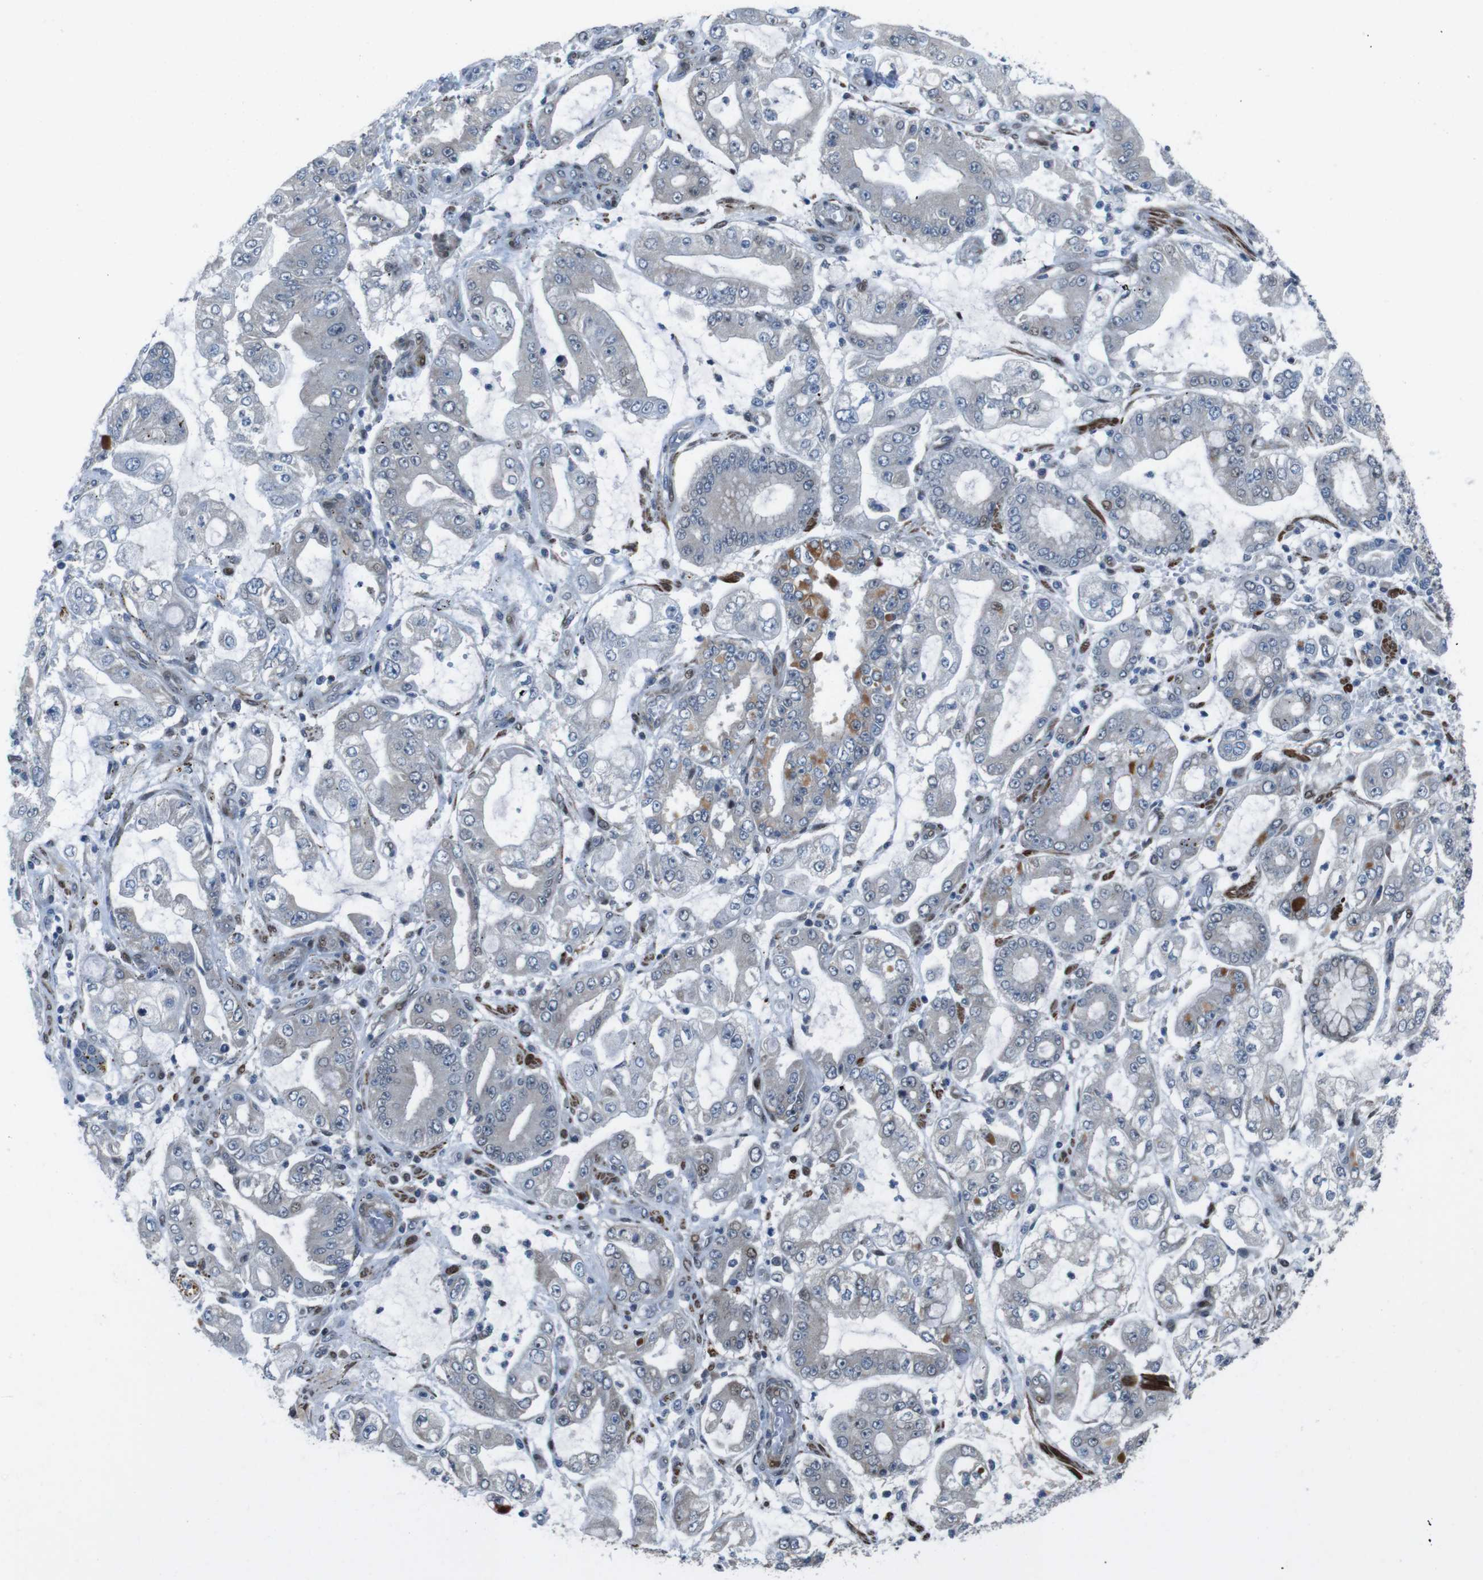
{"staining": {"intensity": "negative", "quantity": "none", "location": "none"}, "tissue": "stomach cancer", "cell_type": "Tumor cells", "image_type": "cancer", "snomed": [{"axis": "morphology", "description": "Adenocarcinoma, NOS"}, {"axis": "topography", "description": "Stomach"}], "caption": "There is no significant expression in tumor cells of stomach adenocarcinoma. (DAB immunohistochemistry (IHC), high magnification).", "gene": "PBRM1", "patient": {"sex": "male", "age": 76}}